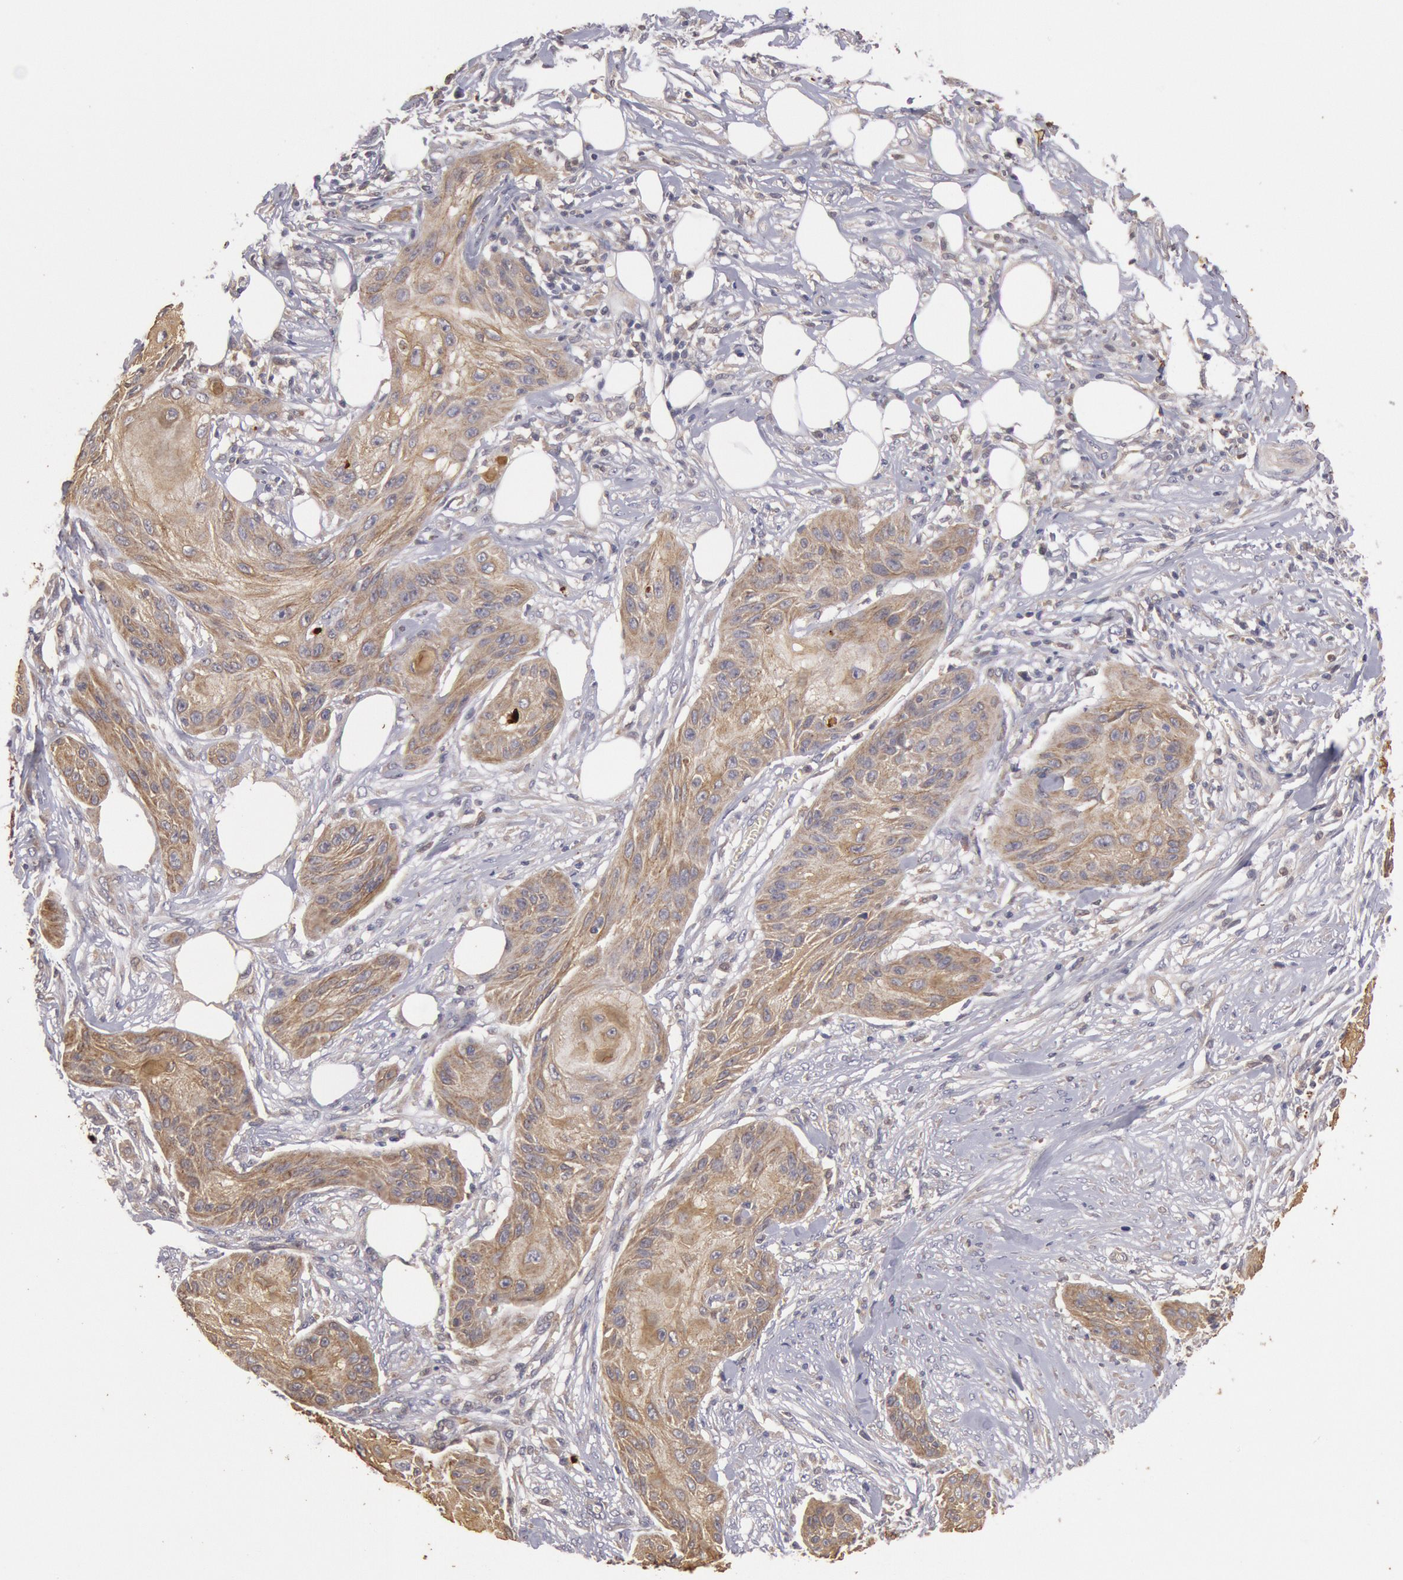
{"staining": {"intensity": "strong", "quantity": ">75%", "location": "cytoplasmic/membranous"}, "tissue": "skin cancer", "cell_type": "Tumor cells", "image_type": "cancer", "snomed": [{"axis": "morphology", "description": "Squamous cell carcinoma, NOS"}, {"axis": "topography", "description": "Skin"}], "caption": "The micrograph displays immunohistochemical staining of skin cancer. There is strong cytoplasmic/membranous expression is appreciated in approximately >75% of tumor cells.", "gene": "PLA2G6", "patient": {"sex": "female", "age": 88}}